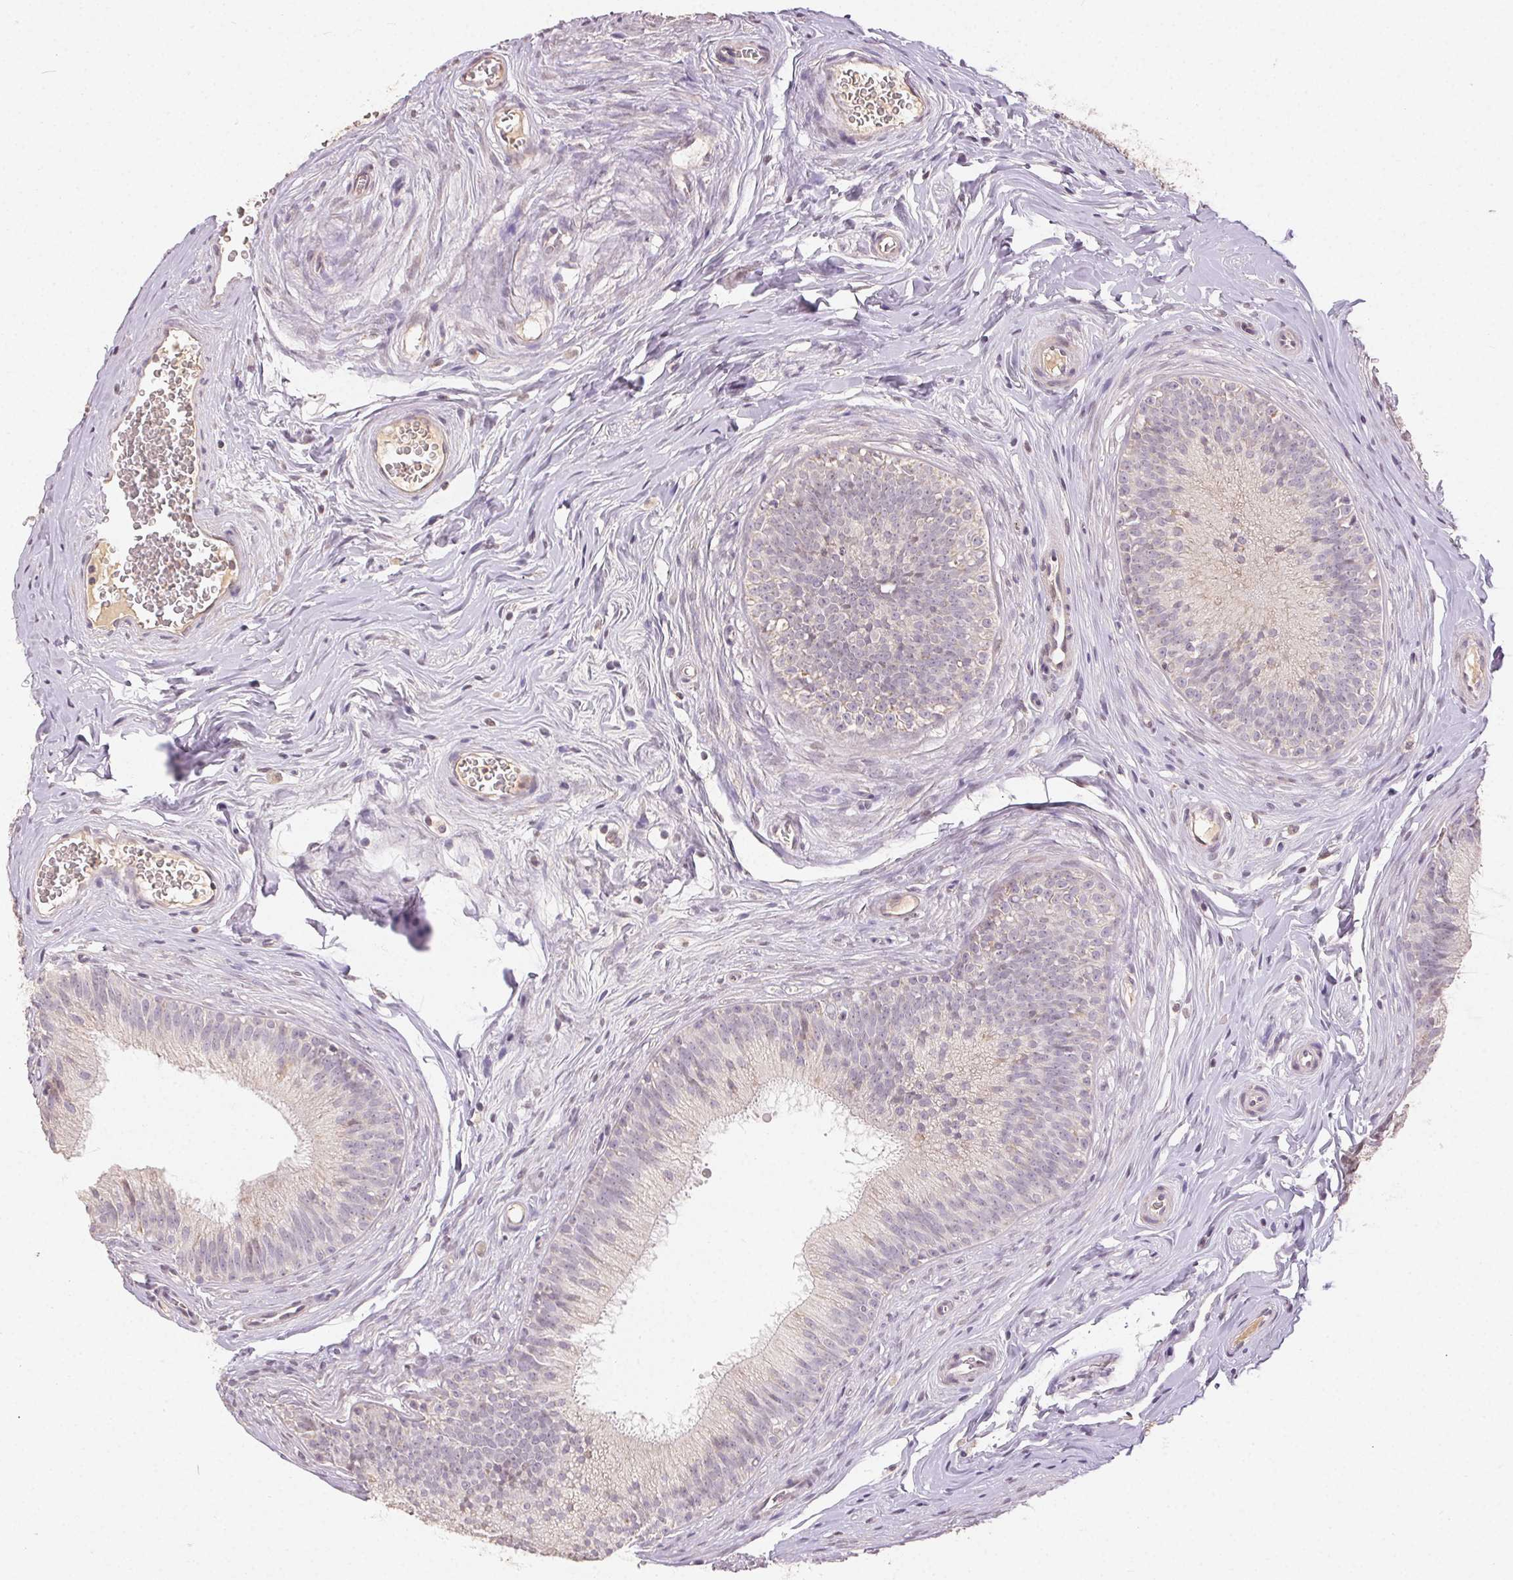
{"staining": {"intensity": "moderate", "quantity": "<25%", "location": "cytoplasmic/membranous"}, "tissue": "epididymis", "cell_type": "Glandular cells", "image_type": "normal", "snomed": [{"axis": "morphology", "description": "Normal tissue, NOS"}, {"axis": "topography", "description": "Epididymis"}], "caption": "Moderate cytoplasmic/membranous protein expression is seen in about <25% of glandular cells in epididymis. (Stains: DAB (3,3'-diaminobenzidine) in brown, nuclei in blue, Microscopy: brightfield microscopy at high magnification).", "gene": "CLASP1", "patient": {"sex": "male", "age": 24}}